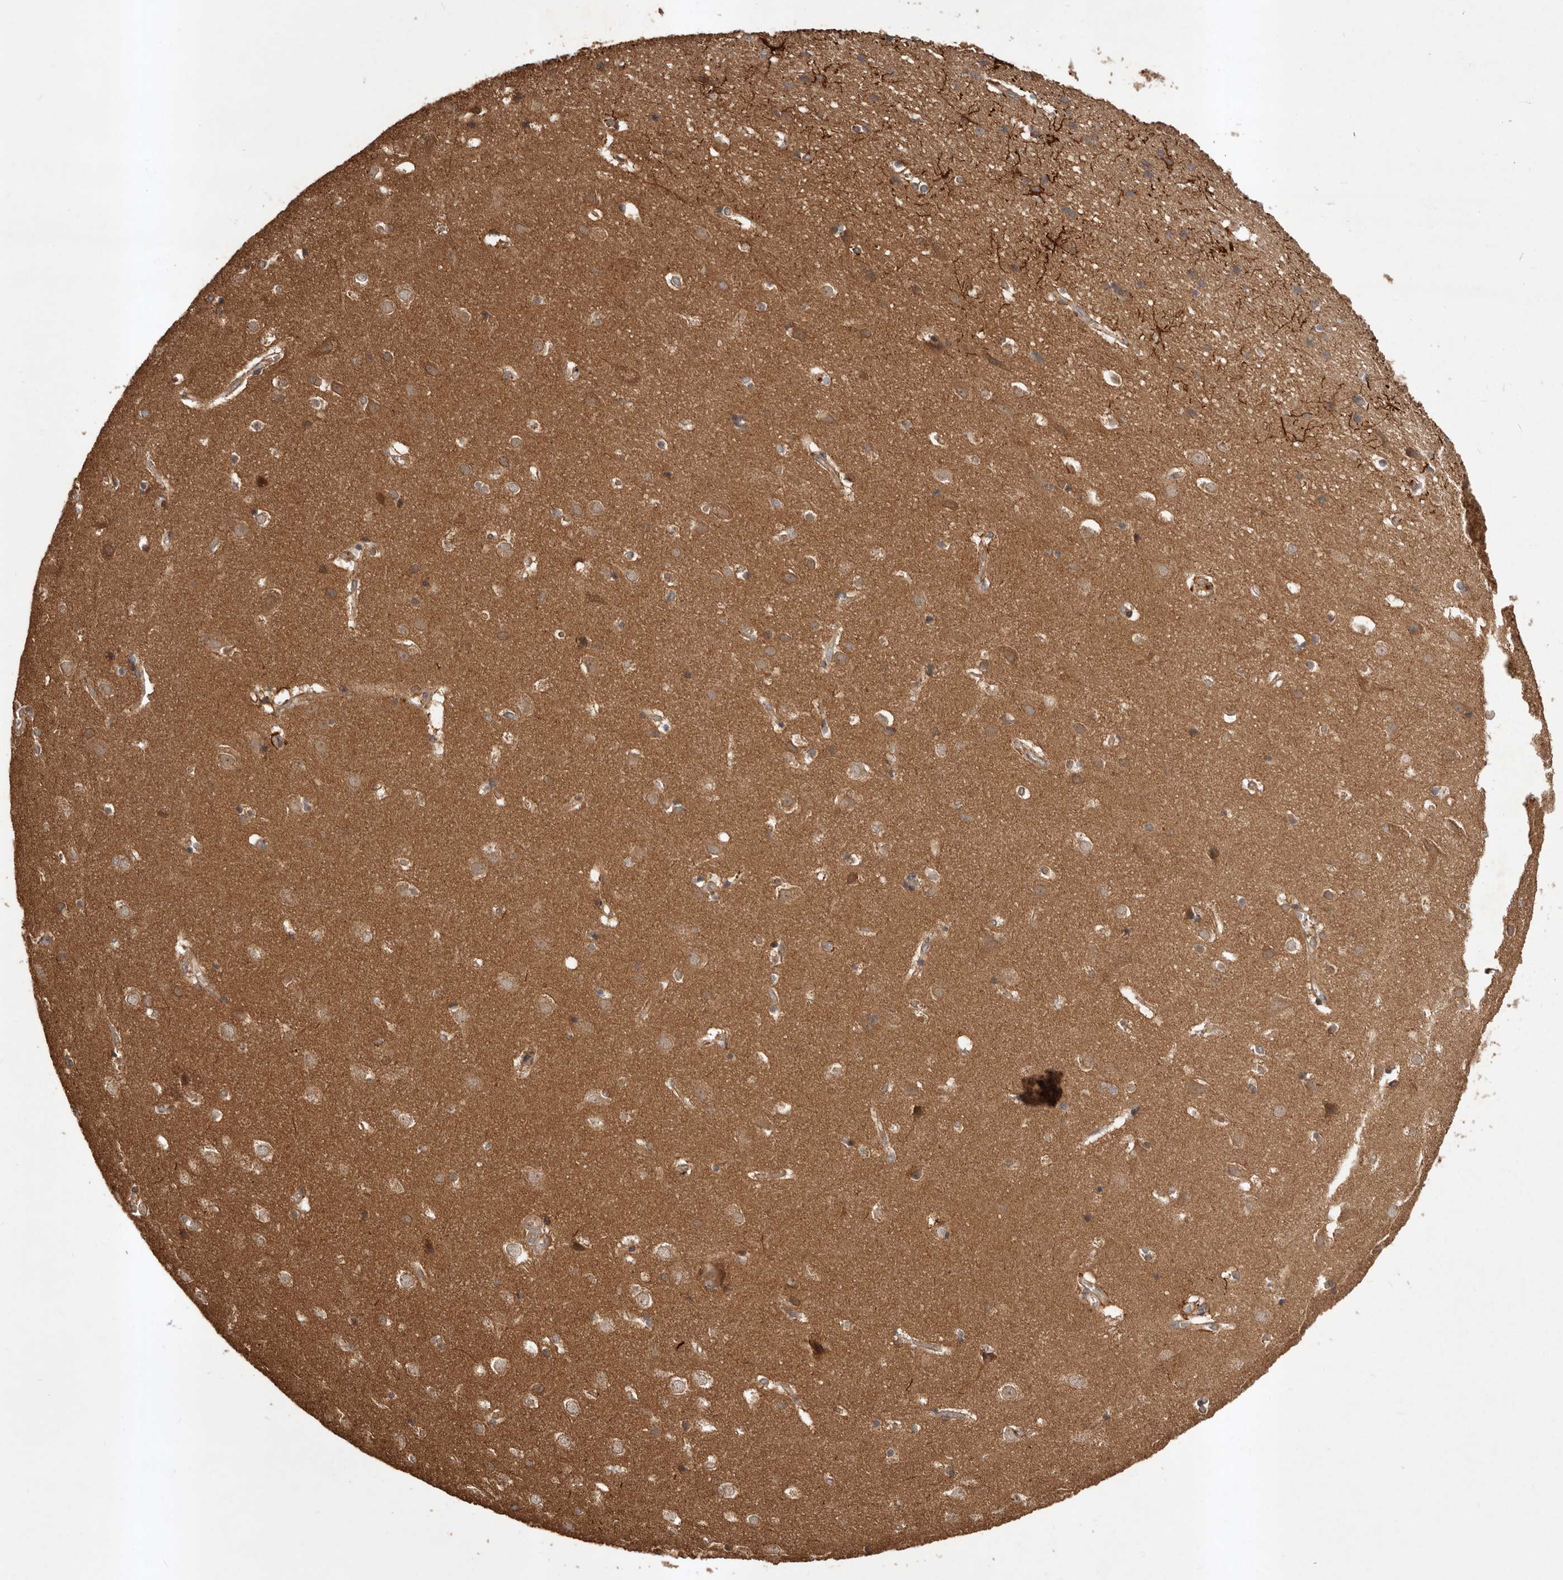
{"staining": {"intensity": "negative", "quantity": "none", "location": "none"}, "tissue": "cerebral cortex", "cell_type": "Endothelial cells", "image_type": "normal", "snomed": [{"axis": "morphology", "description": "Normal tissue, NOS"}, {"axis": "topography", "description": "Cerebral cortex"}], "caption": "There is no significant expression in endothelial cells of cerebral cortex. (DAB immunohistochemistry visualized using brightfield microscopy, high magnification).", "gene": "SLC22A3", "patient": {"sex": "male", "age": 54}}